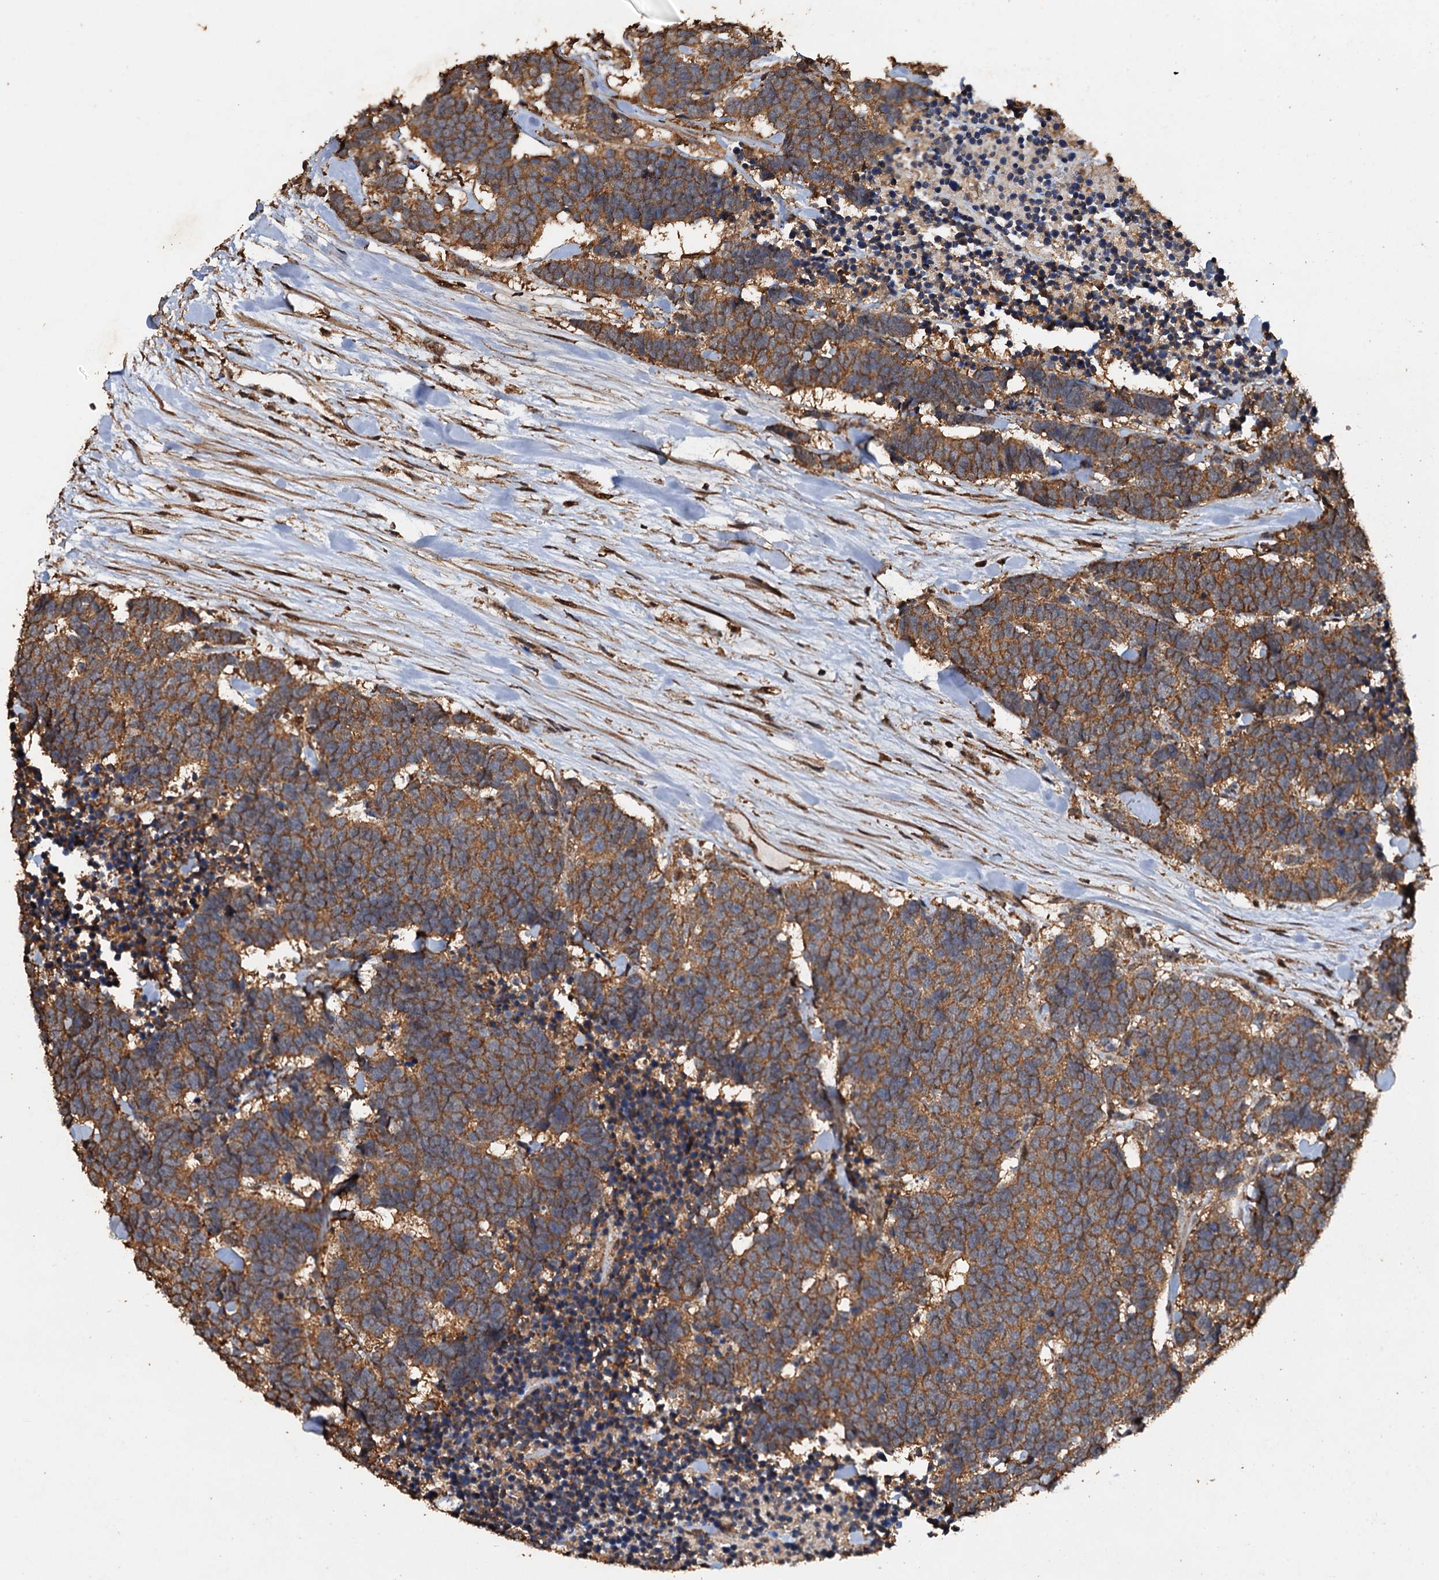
{"staining": {"intensity": "moderate", "quantity": ">75%", "location": "cytoplasmic/membranous"}, "tissue": "carcinoid", "cell_type": "Tumor cells", "image_type": "cancer", "snomed": [{"axis": "morphology", "description": "Carcinoma, NOS"}, {"axis": "morphology", "description": "Carcinoid, malignant, NOS"}, {"axis": "topography", "description": "Urinary bladder"}], "caption": "A brown stain labels moderate cytoplasmic/membranous positivity of a protein in carcinoid (malignant) tumor cells.", "gene": "PSMD9", "patient": {"sex": "male", "age": 57}}